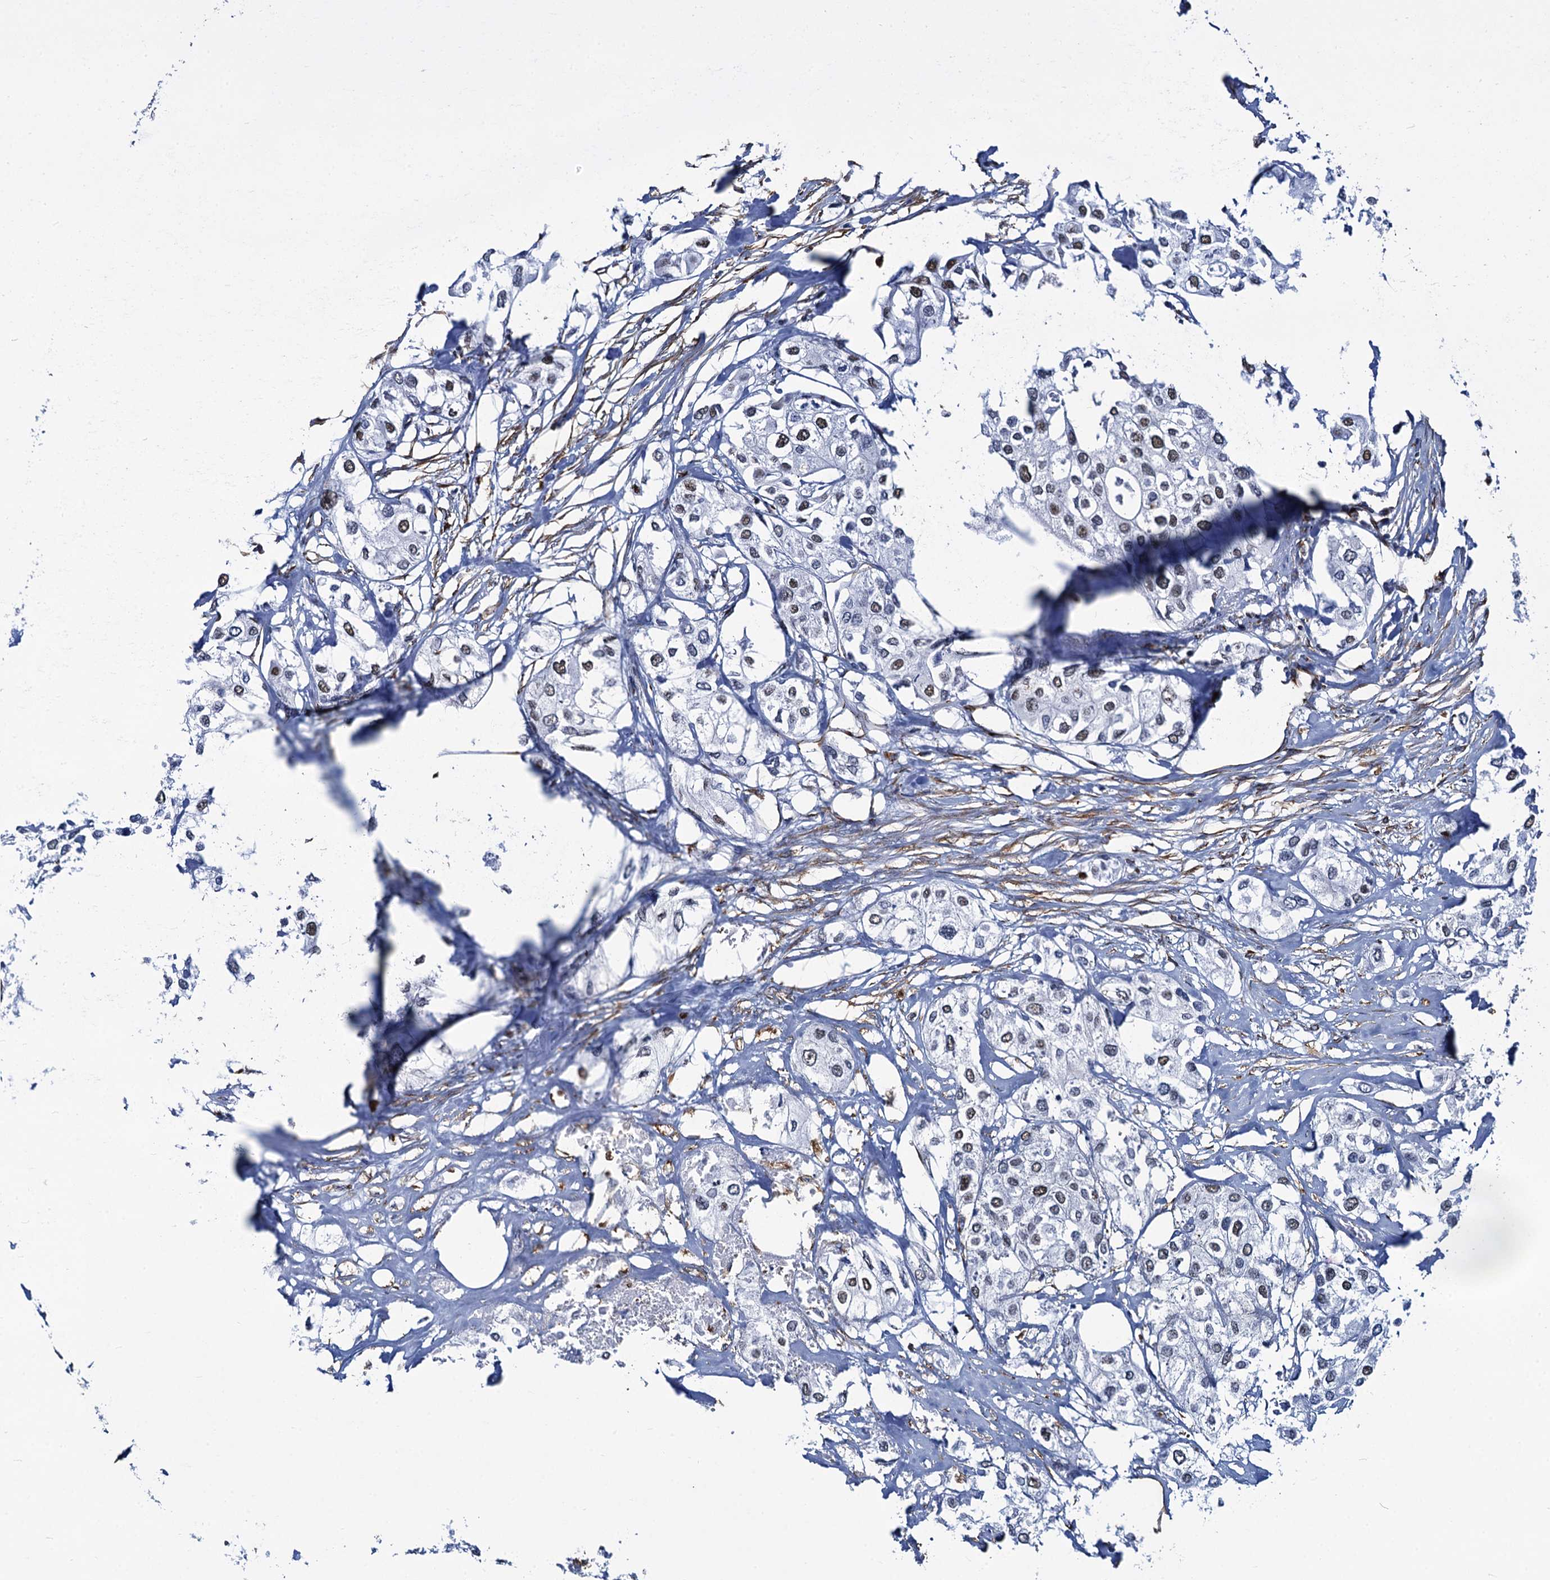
{"staining": {"intensity": "moderate", "quantity": "25%-75%", "location": "nuclear"}, "tissue": "urothelial cancer", "cell_type": "Tumor cells", "image_type": "cancer", "snomed": [{"axis": "morphology", "description": "Urothelial carcinoma, High grade"}, {"axis": "topography", "description": "Urinary bladder"}], "caption": "Immunohistochemistry (DAB) staining of urothelial cancer shows moderate nuclear protein expression in approximately 25%-75% of tumor cells.", "gene": "PGM2", "patient": {"sex": "male", "age": 64}}